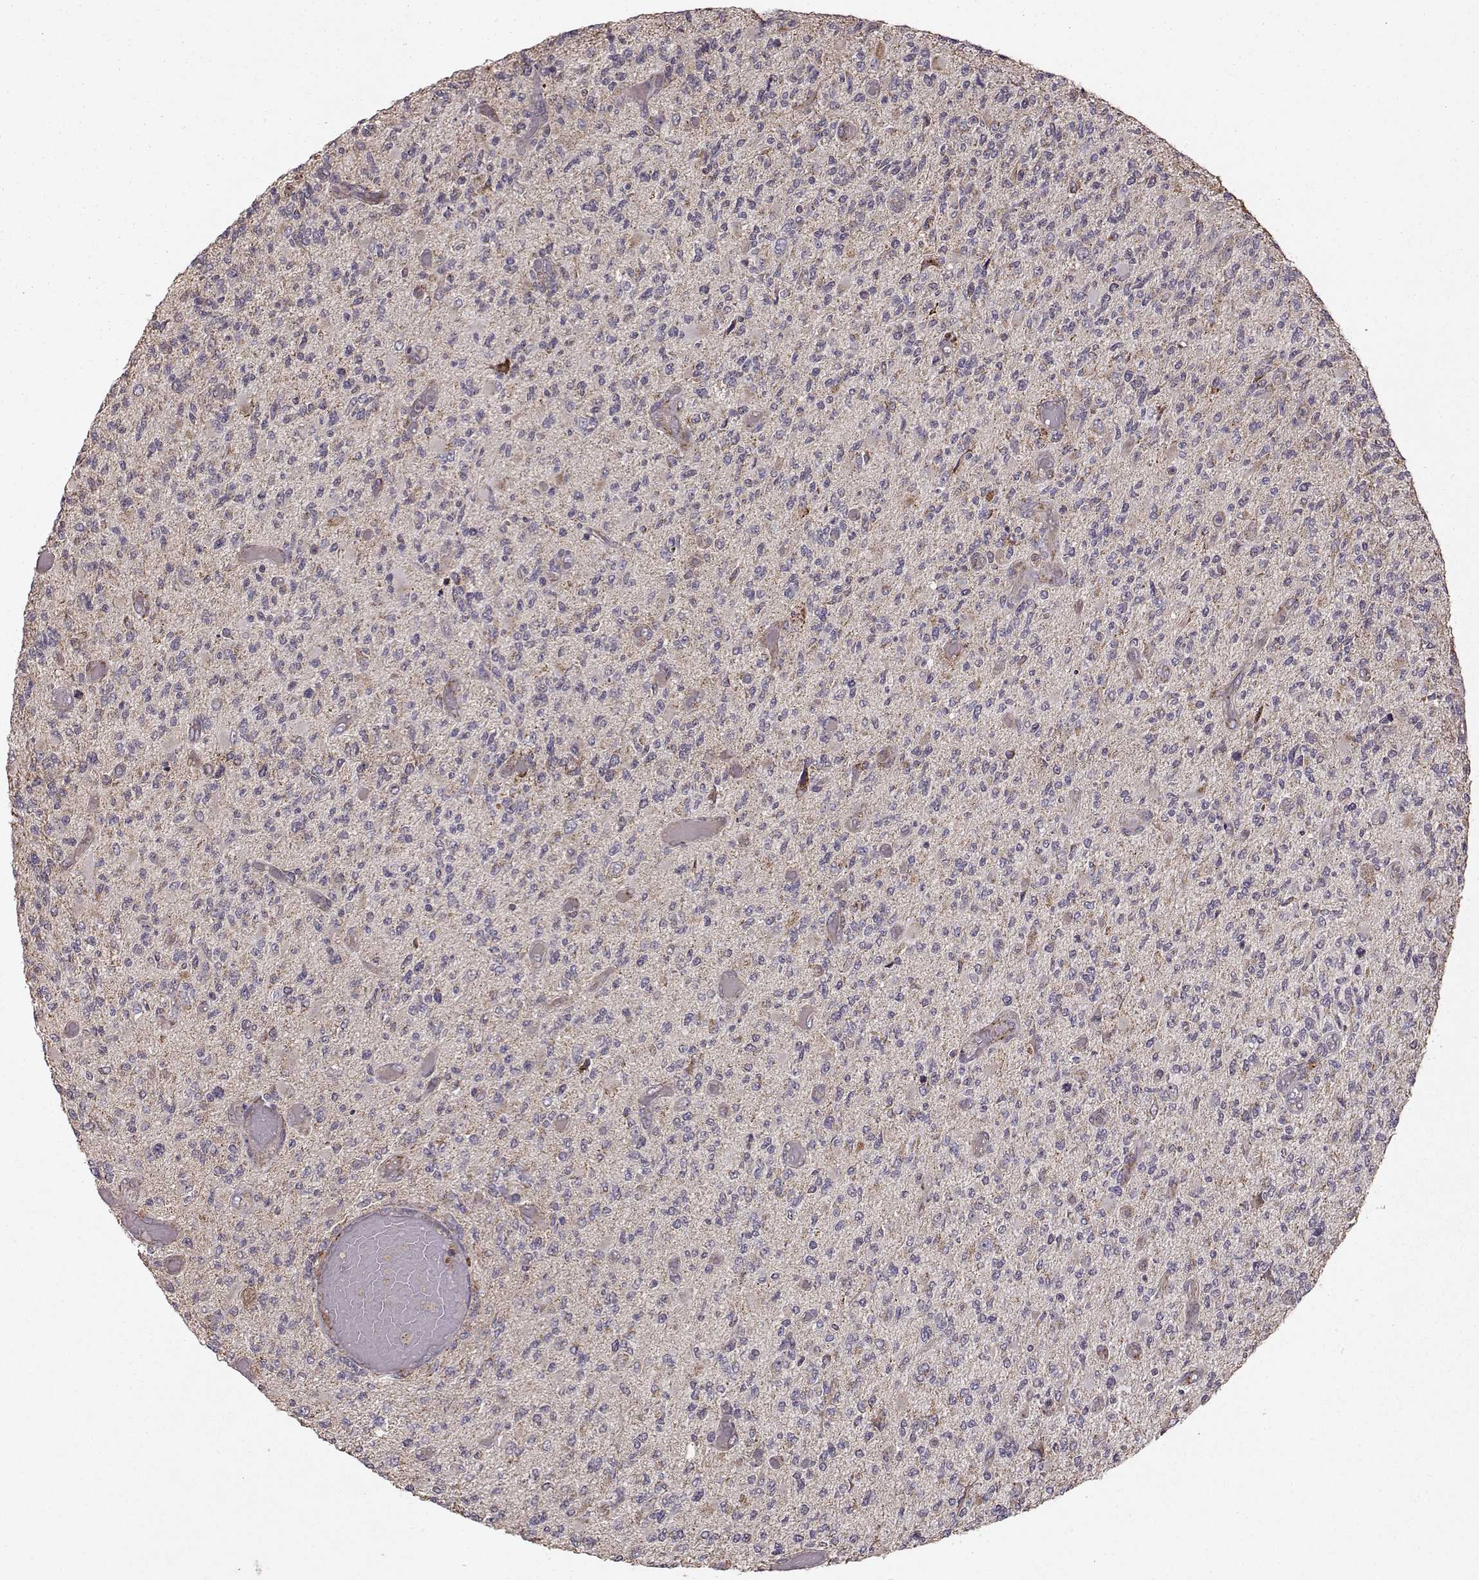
{"staining": {"intensity": "negative", "quantity": "none", "location": "none"}, "tissue": "glioma", "cell_type": "Tumor cells", "image_type": "cancer", "snomed": [{"axis": "morphology", "description": "Glioma, malignant, High grade"}, {"axis": "topography", "description": "Brain"}], "caption": "High power microscopy micrograph of an immunohistochemistry histopathology image of glioma, revealing no significant positivity in tumor cells.", "gene": "CMTM3", "patient": {"sex": "female", "age": 63}}